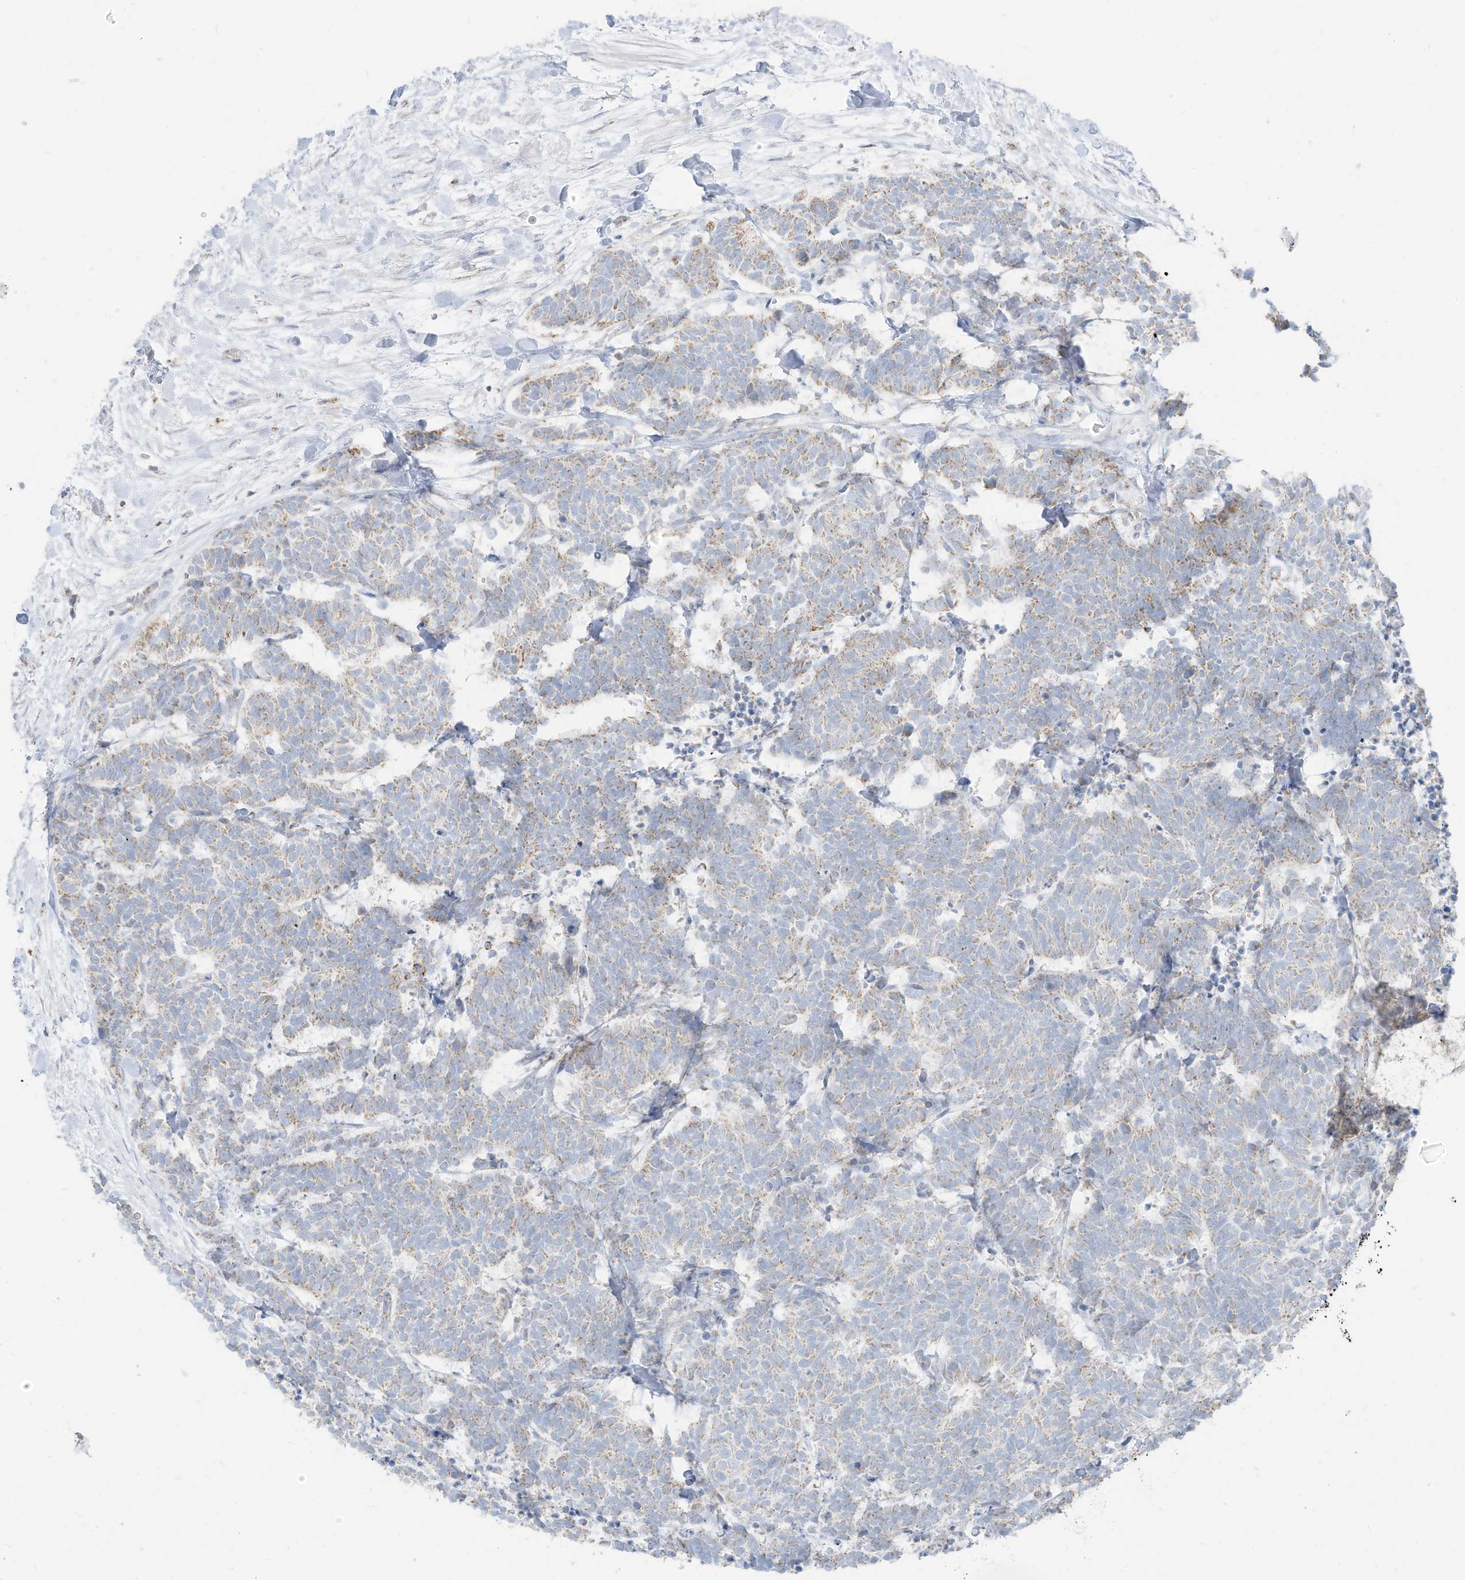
{"staining": {"intensity": "weak", "quantity": ">75%", "location": "cytoplasmic/membranous"}, "tissue": "carcinoid", "cell_type": "Tumor cells", "image_type": "cancer", "snomed": [{"axis": "morphology", "description": "Carcinoma, NOS"}, {"axis": "morphology", "description": "Carcinoid, malignant, NOS"}, {"axis": "topography", "description": "Urinary bladder"}], "caption": "Tumor cells demonstrate weak cytoplasmic/membranous staining in approximately >75% of cells in malignant carcinoid. (IHC, brightfield microscopy, high magnification).", "gene": "ETHE1", "patient": {"sex": "male", "age": 57}}